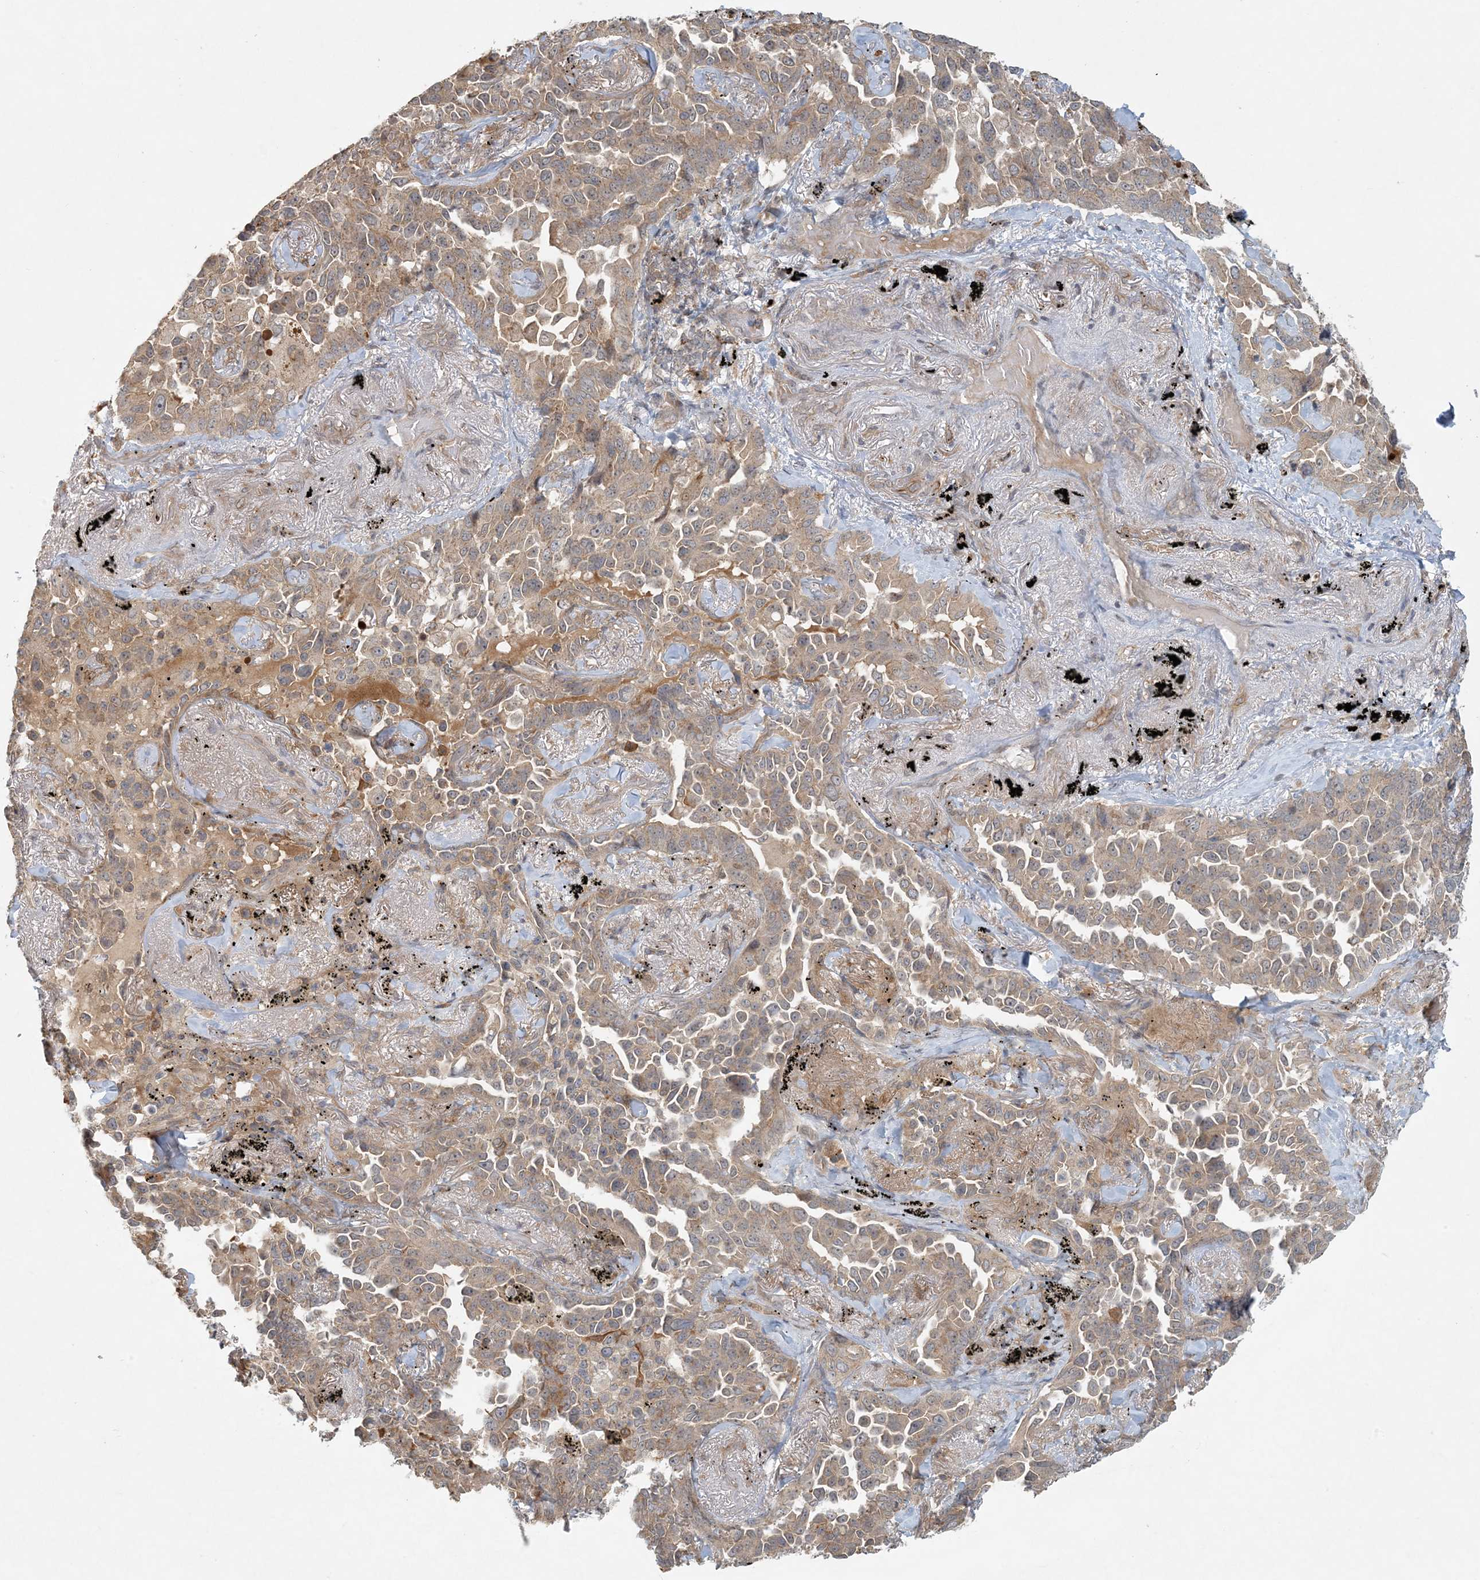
{"staining": {"intensity": "weak", "quantity": ">75%", "location": "cytoplasmic/membranous"}, "tissue": "lung cancer", "cell_type": "Tumor cells", "image_type": "cancer", "snomed": [{"axis": "morphology", "description": "Adenocarcinoma, NOS"}, {"axis": "topography", "description": "Lung"}], "caption": "Immunohistochemistry photomicrograph of lung cancer stained for a protein (brown), which displays low levels of weak cytoplasmic/membranous positivity in about >75% of tumor cells.", "gene": "OBI1", "patient": {"sex": "female", "age": 67}}